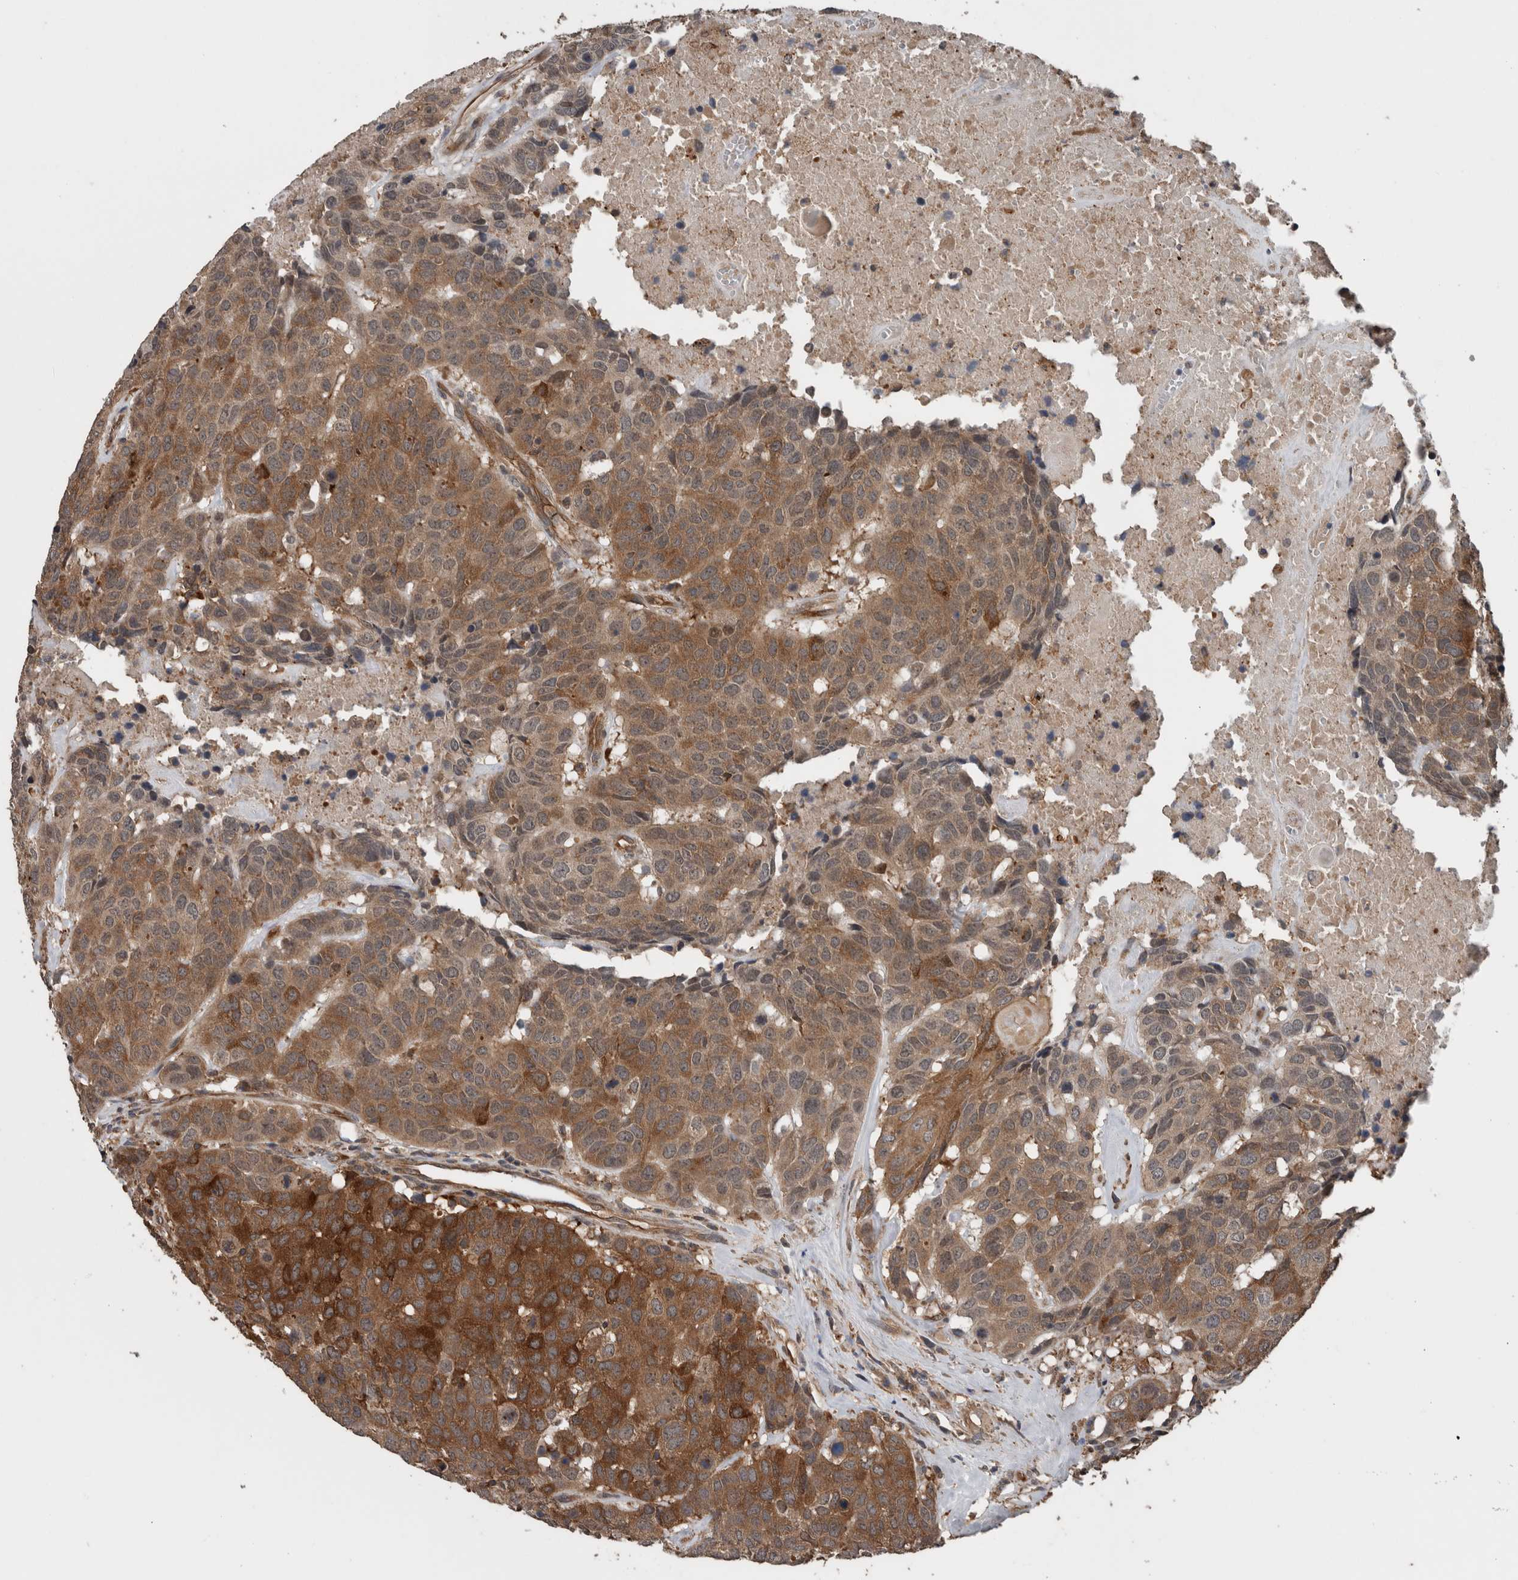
{"staining": {"intensity": "moderate", "quantity": ">75%", "location": "cytoplasmic/membranous"}, "tissue": "head and neck cancer", "cell_type": "Tumor cells", "image_type": "cancer", "snomed": [{"axis": "morphology", "description": "Squamous cell carcinoma, NOS"}, {"axis": "topography", "description": "Head-Neck"}], "caption": "Head and neck squamous cell carcinoma stained with DAB (3,3'-diaminobenzidine) immunohistochemistry shows medium levels of moderate cytoplasmic/membranous staining in about >75% of tumor cells.", "gene": "RIOK3", "patient": {"sex": "male", "age": 66}}